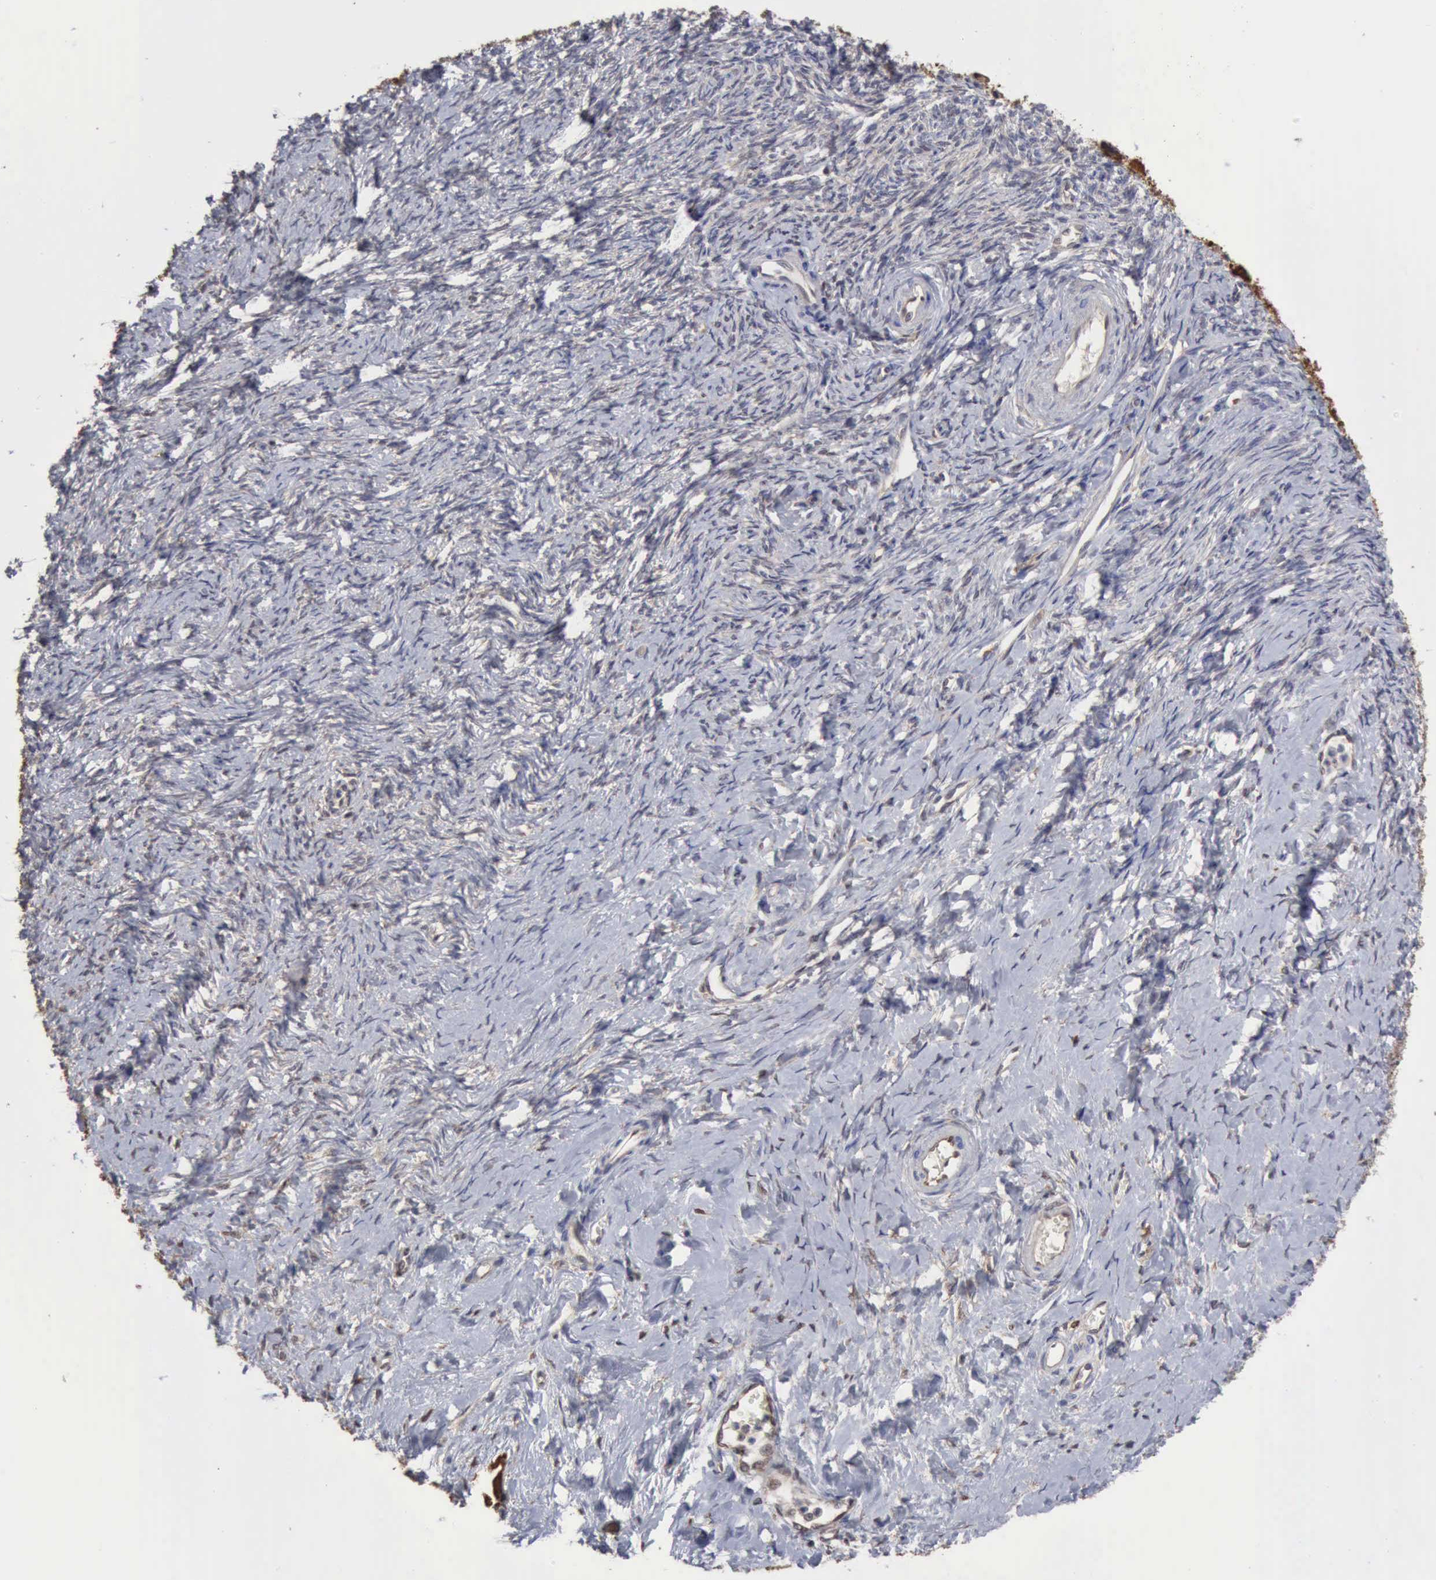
{"staining": {"intensity": "moderate", "quantity": ">75%", "location": "cytoplasmic/membranous"}, "tissue": "ovarian cancer", "cell_type": "Tumor cells", "image_type": "cancer", "snomed": [{"axis": "morphology", "description": "Normal tissue, NOS"}, {"axis": "morphology", "description": "Cystadenocarcinoma, serous, NOS"}, {"axis": "topography", "description": "Ovary"}], "caption": "Protein expression analysis of human serous cystadenocarcinoma (ovarian) reveals moderate cytoplasmic/membranous expression in about >75% of tumor cells. Nuclei are stained in blue.", "gene": "APOL2", "patient": {"sex": "female", "age": 62}}